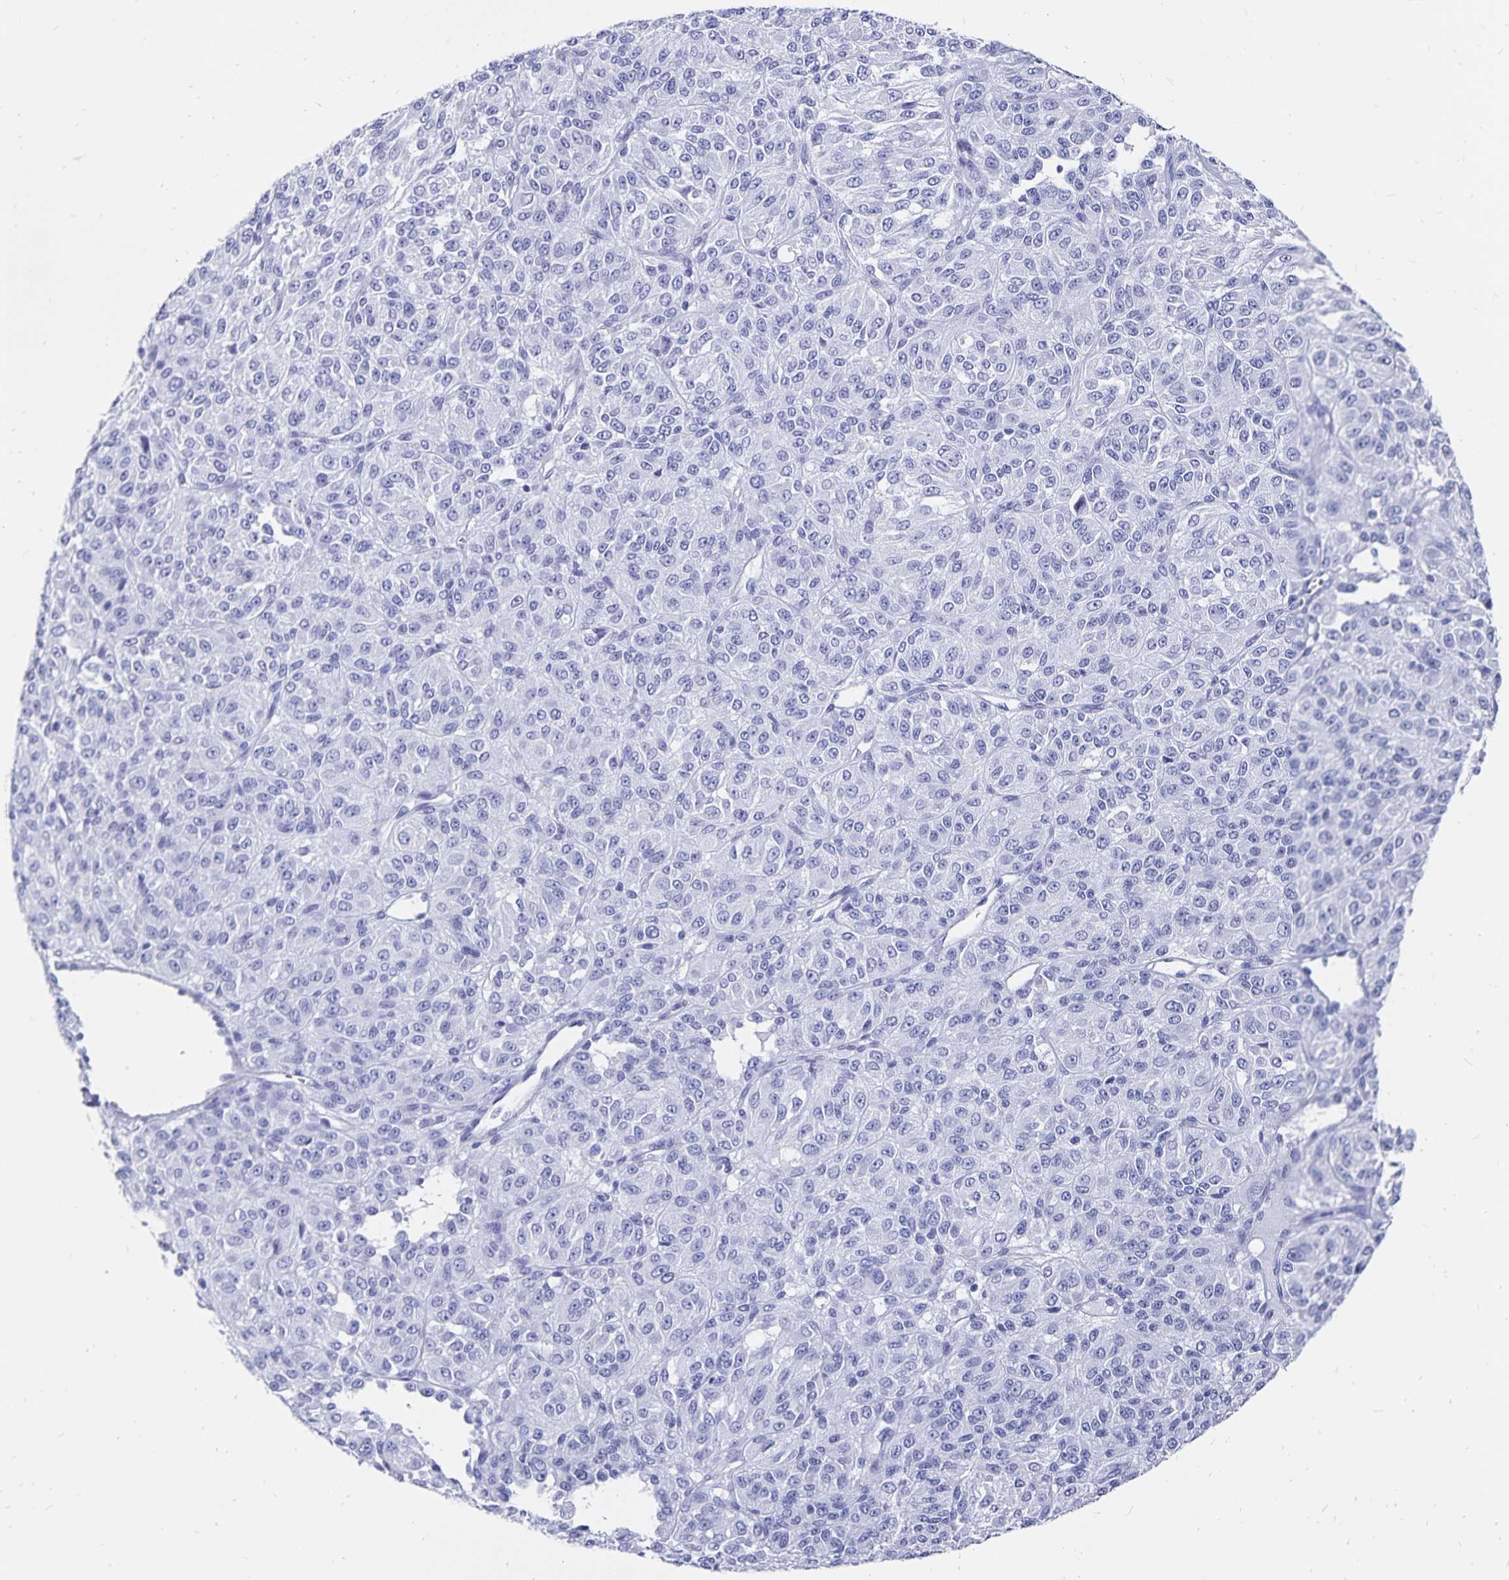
{"staining": {"intensity": "negative", "quantity": "none", "location": "none"}, "tissue": "melanoma", "cell_type": "Tumor cells", "image_type": "cancer", "snomed": [{"axis": "morphology", "description": "Malignant melanoma, Metastatic site"}, {"axis": "topography", "description": "Brain"}], "caption": "Melanoma was stained to show a protein in brown. There is no significant positivity in tumor cells.", "gene": "ADH1A", "patient": {"sex": "female", "age": 56}}